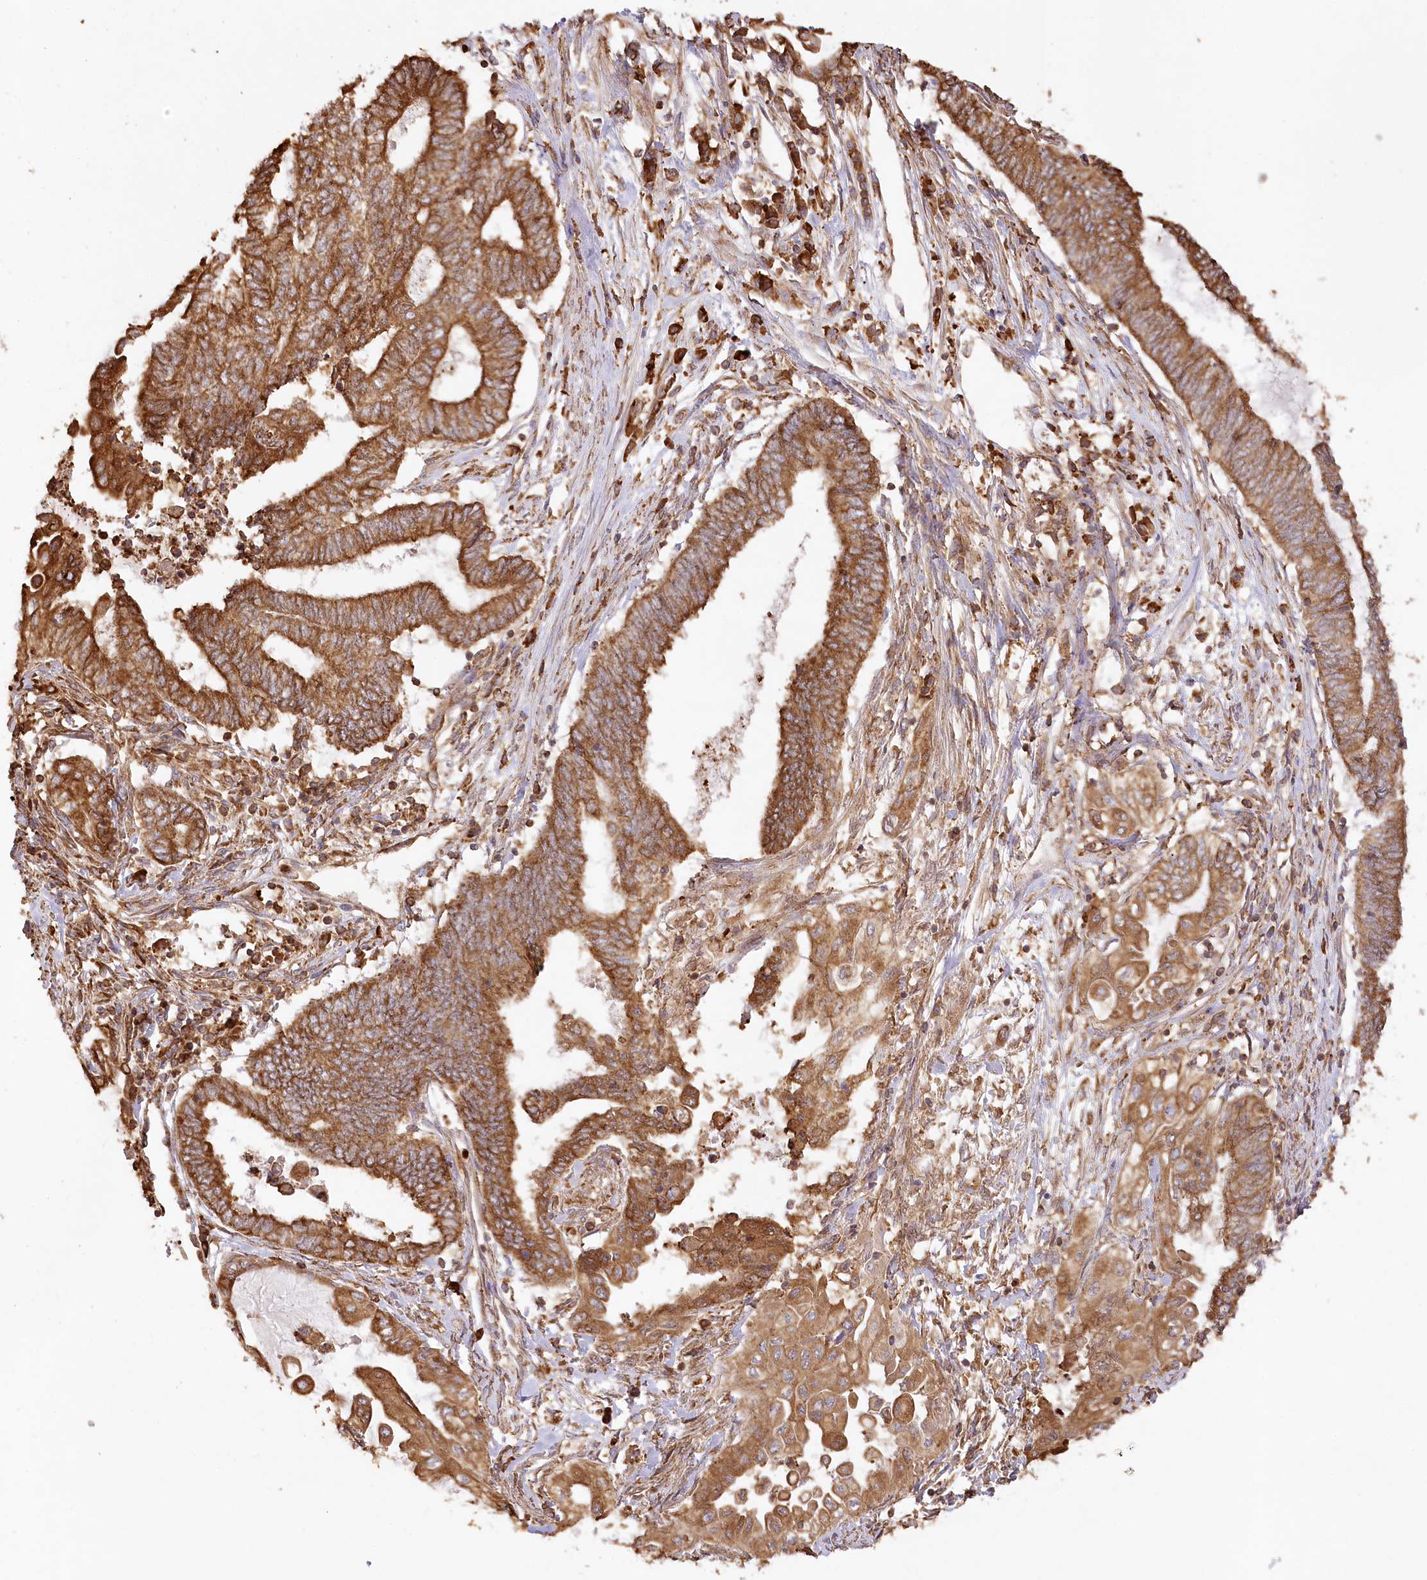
{"staining": {"intensity": "strong", "quantity": ">75%", "location": "cytoplasmic/membranous"}, "tissue": "endometrial cancer", "cell_type": "Tumor cells", "image_type": "cancer", "snomed": [{"axis": "morphology", "description": "Adenocarcinoma, NOS"}, {"axis": "topography", "description": "Uterus"}, {"axis": "topography", "description": "Endometrium"}], "caption": "Strong cytoplasmic/membranous protein staining is appreciated in about >75% of tumor cells in endometrial cancer.", "gene": "ACAP2", "patient": {"sex": "female", "age": 70}}